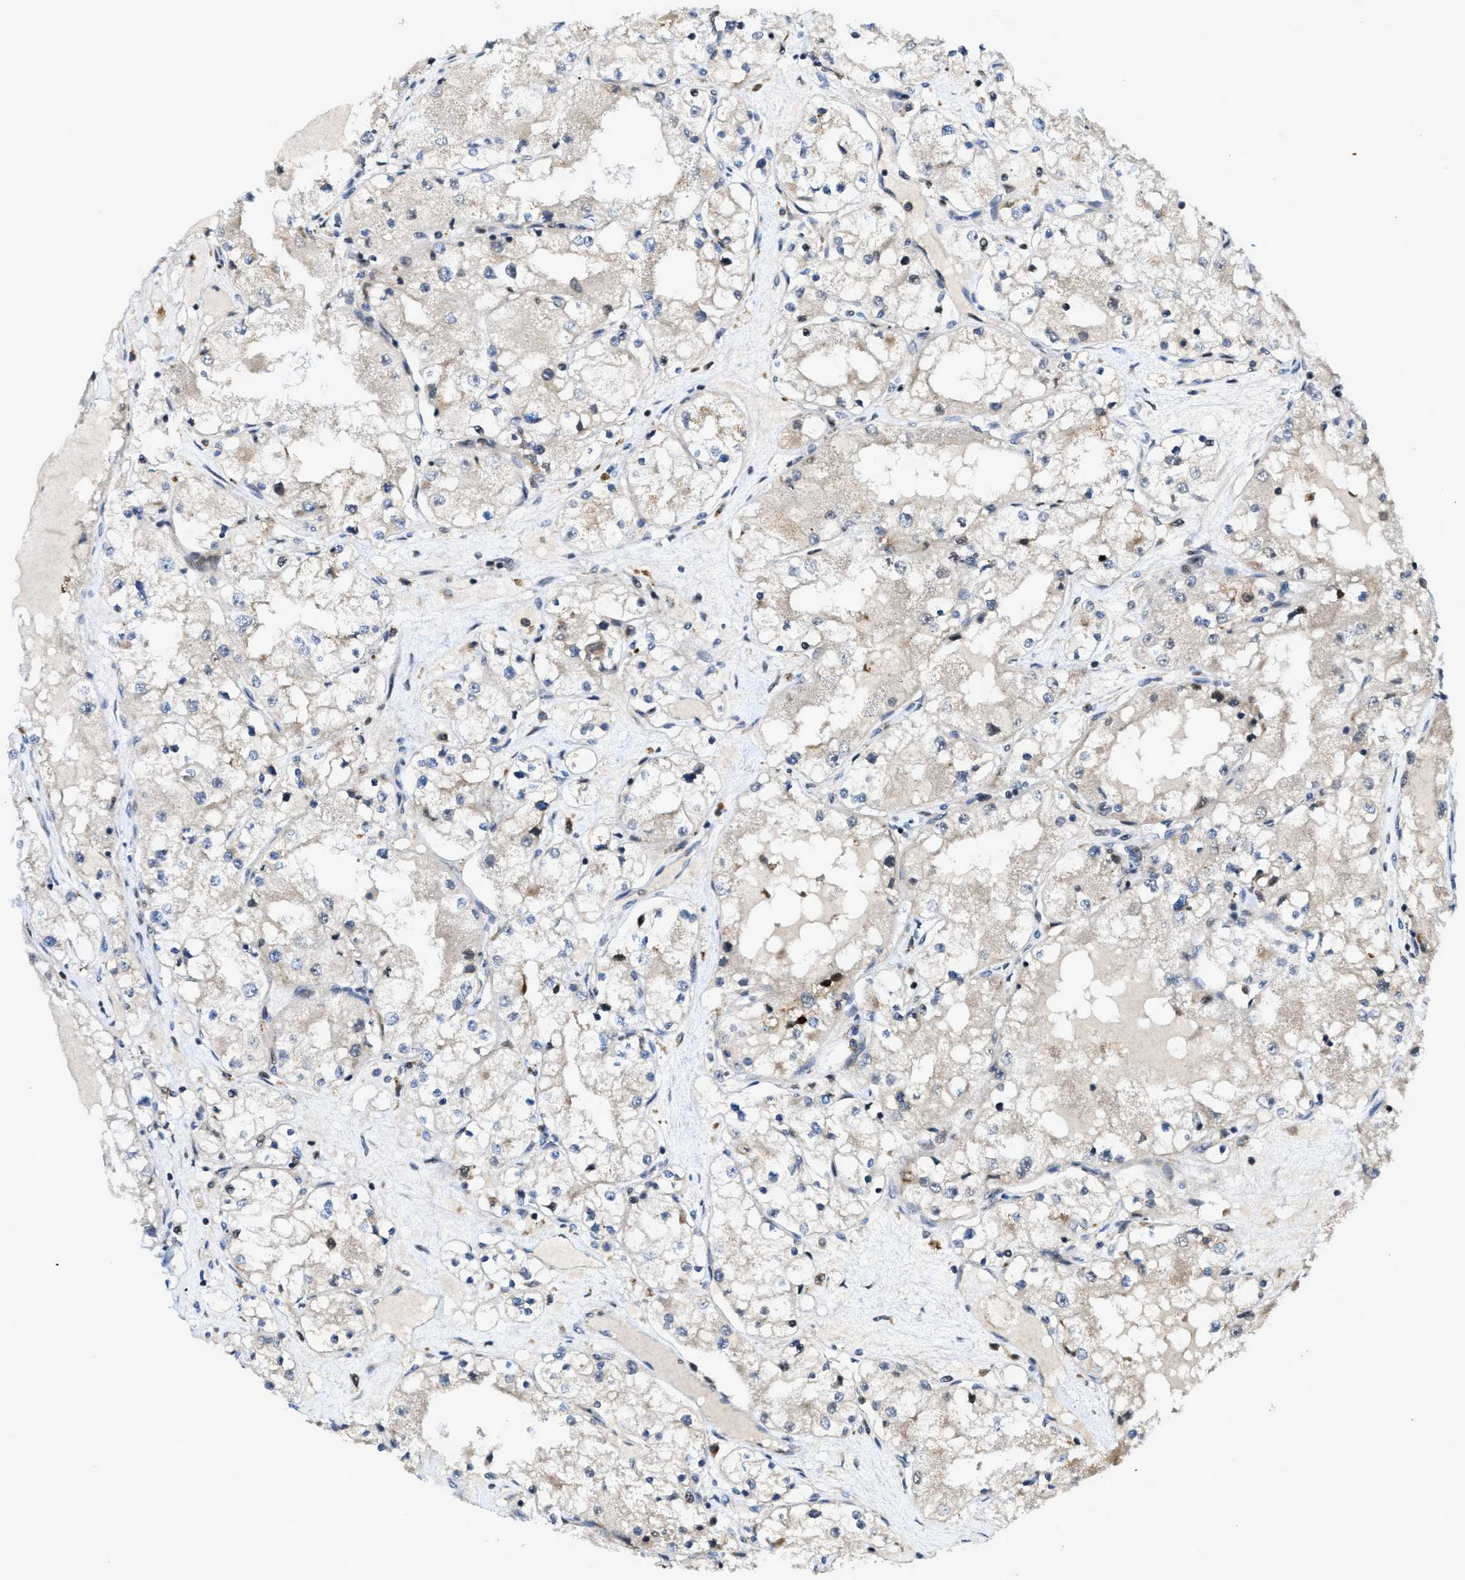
{"staining": {"intensity": "weak", "quantity": "<25%", "location": "cytoplasmic/membranous"}, "tissue": "renal cancer", "cell_type": "Tumor cells", "image_type": "cancer", "snomed": [{"axis": "morphology", "description": "Adenocarcinoma, NOS"}, {"axis": "topography", "description": "Kidney"}], "caption": "Immunohistochemistry photomicrograph of human renal cancer stained for a protein (brown), which displays no expression in tumor cells.", "gene": "DNAJC28", "patient": {"sex": "male", "age": 68}}